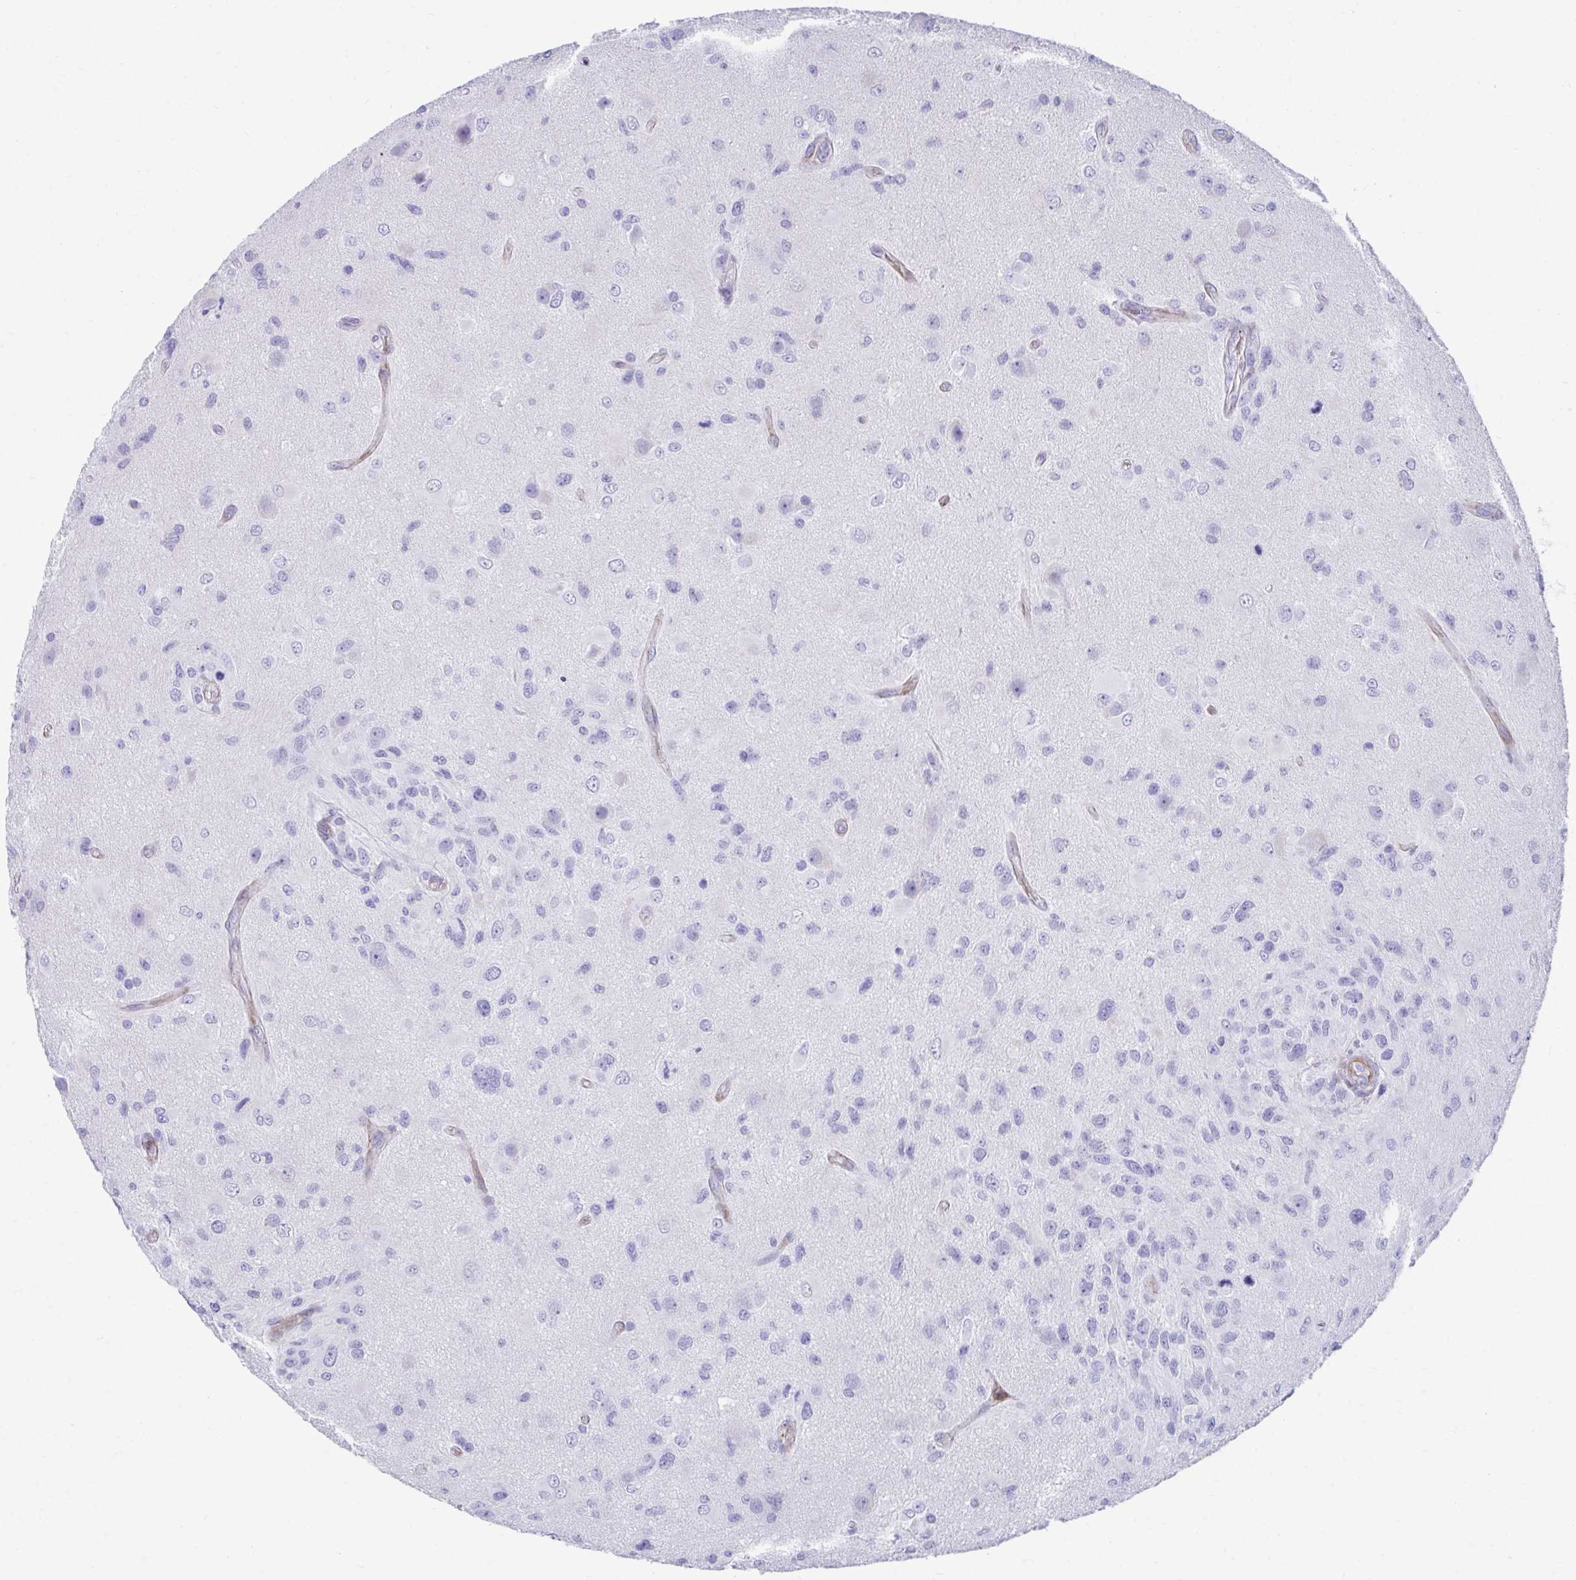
{"staining": {"intensity": "negative", "quantity": "none", "location": "none"}, "tissue": "glioma", "cell_type": "Tumor cells", "image_type": "cancer", "snomed": [{"axis": "morphology", "description": "Glioma, malignant, High grade"}, {"axis": "topography", "description": "Brain"}], "caption": "Protein analysis of glioma reveals no significant positivity in tumor cells.", "gene": "CSTB", "patient": {"sex": "male", "age": 53}}